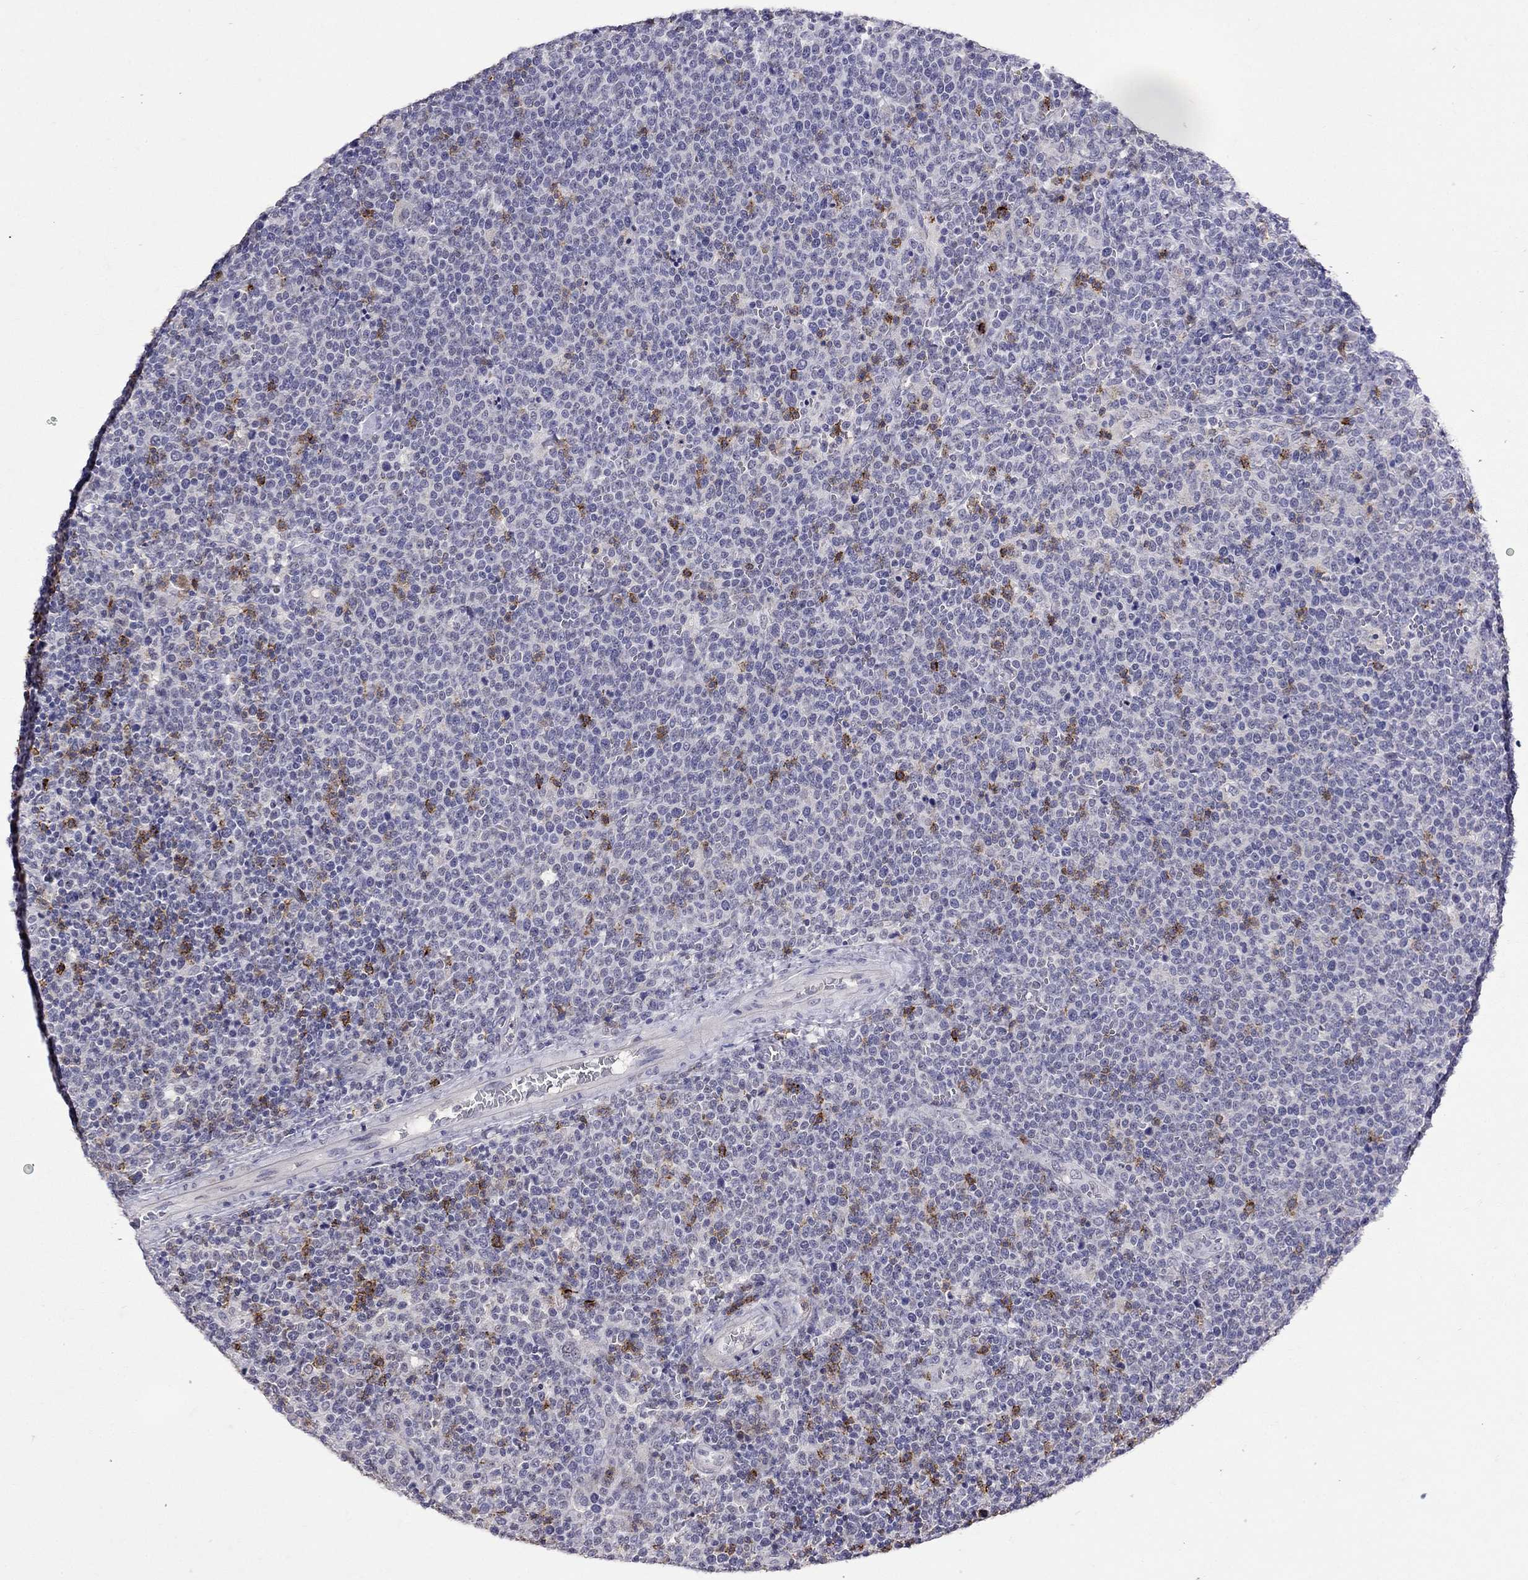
{"staining": {"intensity": "negative", "quantity": "none", "location": "none"}, "tissue": "lymphoma", "cell_type": "Tumor cells", "image_type": "cancer", "snomed": [{"axis": "morphology", "description": "Malignant lymphoma, non-Hodgkin's type, High grade"}, {"axis": "topography", "description": "Lymph node"}], "caption": "Malignant lymphoma, non-Hodgkin's type (high-grade) stained for a protein using IHC displays no staining tumor cells.", "gene": "CD8B", "patient": {"sex": "male", "age": 61}}